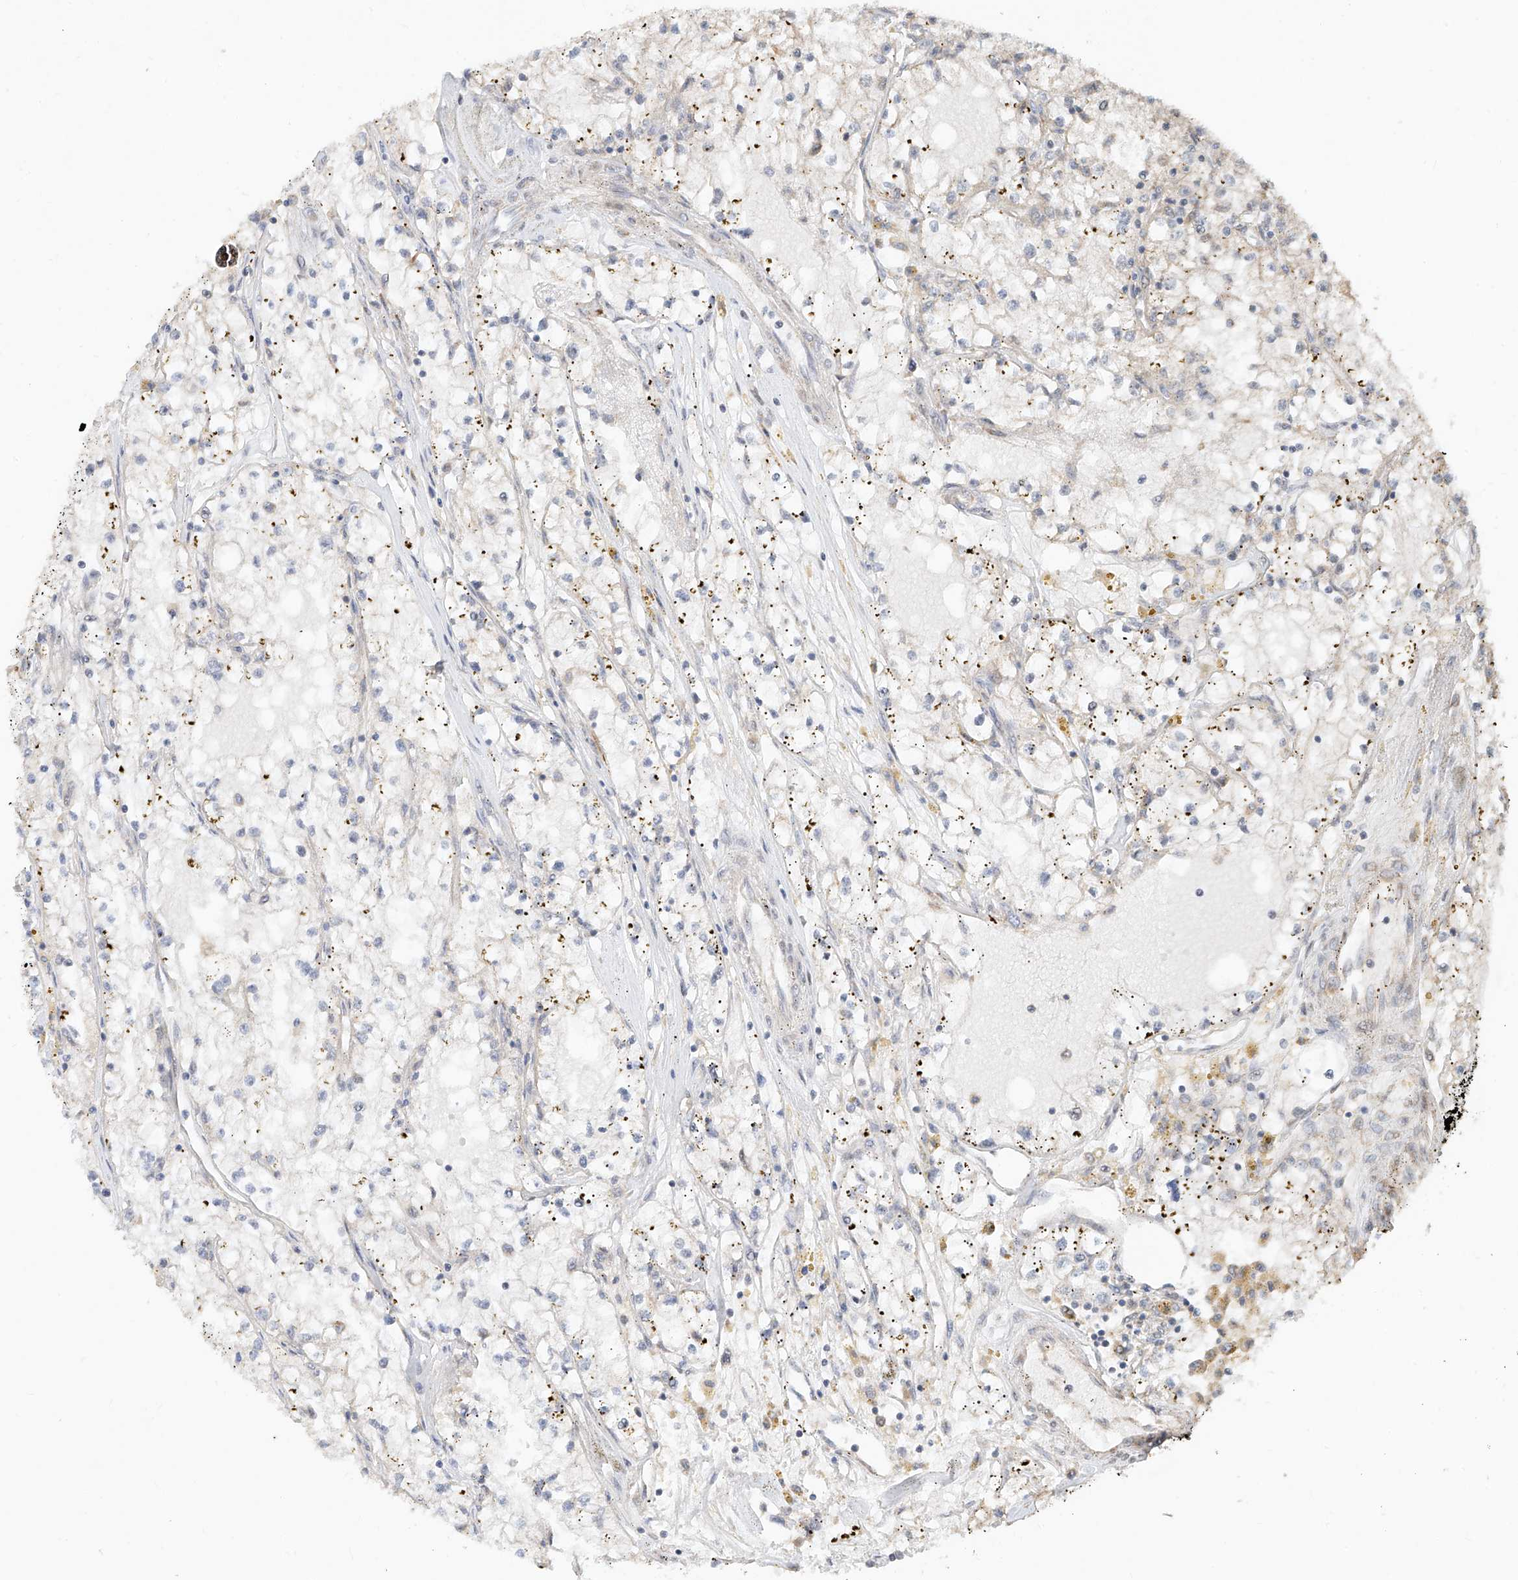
{"staining": {"intensity": "negative", "quantity": "none", "location": "none"}, "tissue": "renal cancer", "cell_type": "Tumor cells", "image_type": "cancer", "snomed": [{"axis": "morphology", "description": "Adenocarcinoma, NOS"}, {"axis": "topography", "description": "Kidney"}], "caption": "Human renal adenocarcinoma stained for a protein using IHC exhibits no expression in tumor cells.", "gene": "TMEM61", "patient": {"sex": "male", "age": 56}}